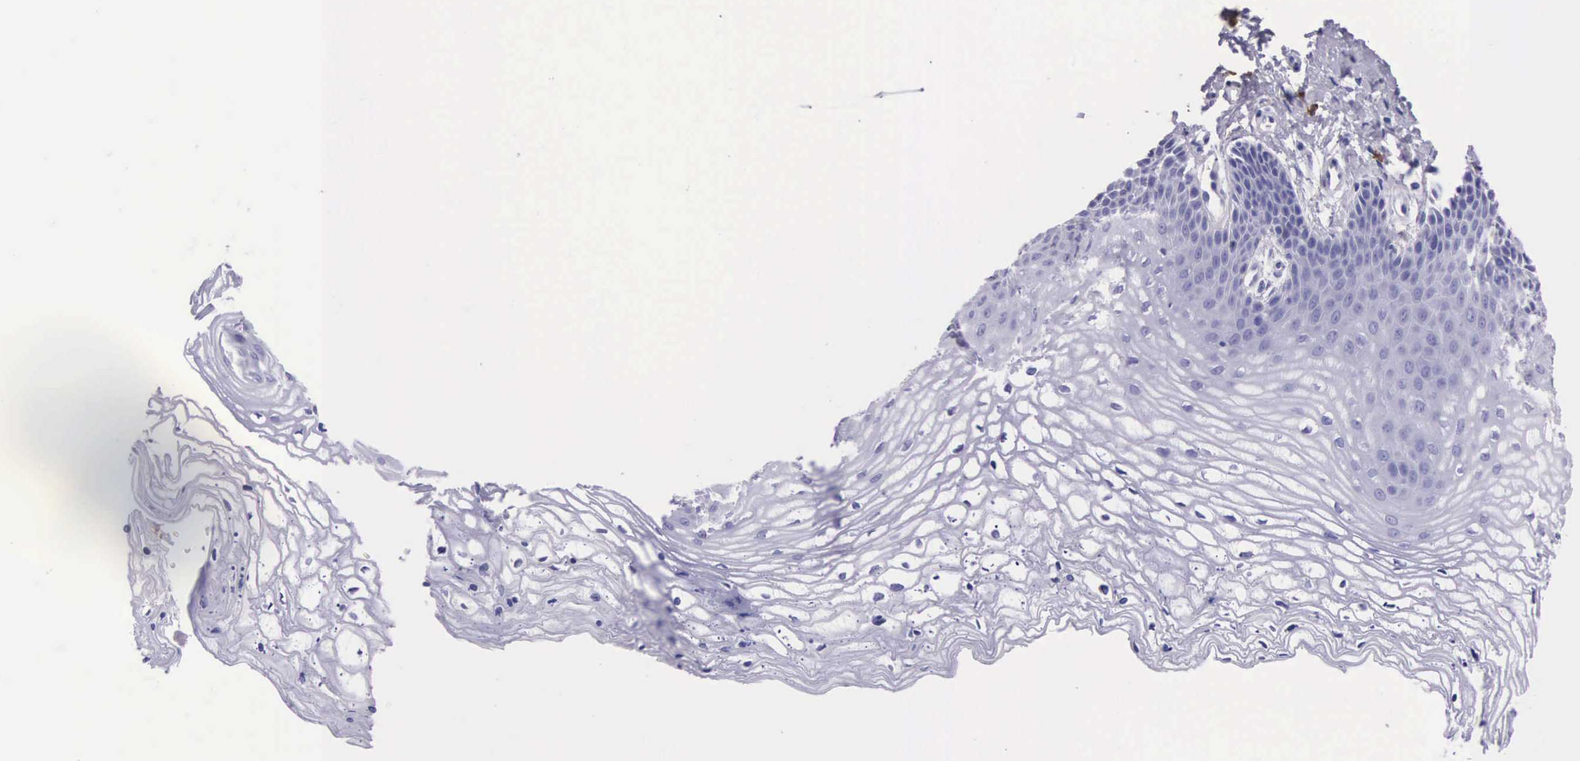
{"staining": {"intensity": "negative", "quantity": "none", "location": "none"}, "tissue": "vagina", "cell_type": "Squamous epithelial cells", "image_type": "normal", "snomed": [{"axis": "morphology", "description": "Normal tissue, NOS"}, {"axis": "topography", "description": "Vagina"}], "caption": "Protein analysis of benign vagina displays no significant expression in squamous epithelial cells. (DAB (3,3'-diaminobenzidine) immunohistochemistry, high magnification).", "gene": "FCN1", "patient": {"sex": "female", "age": 68}}